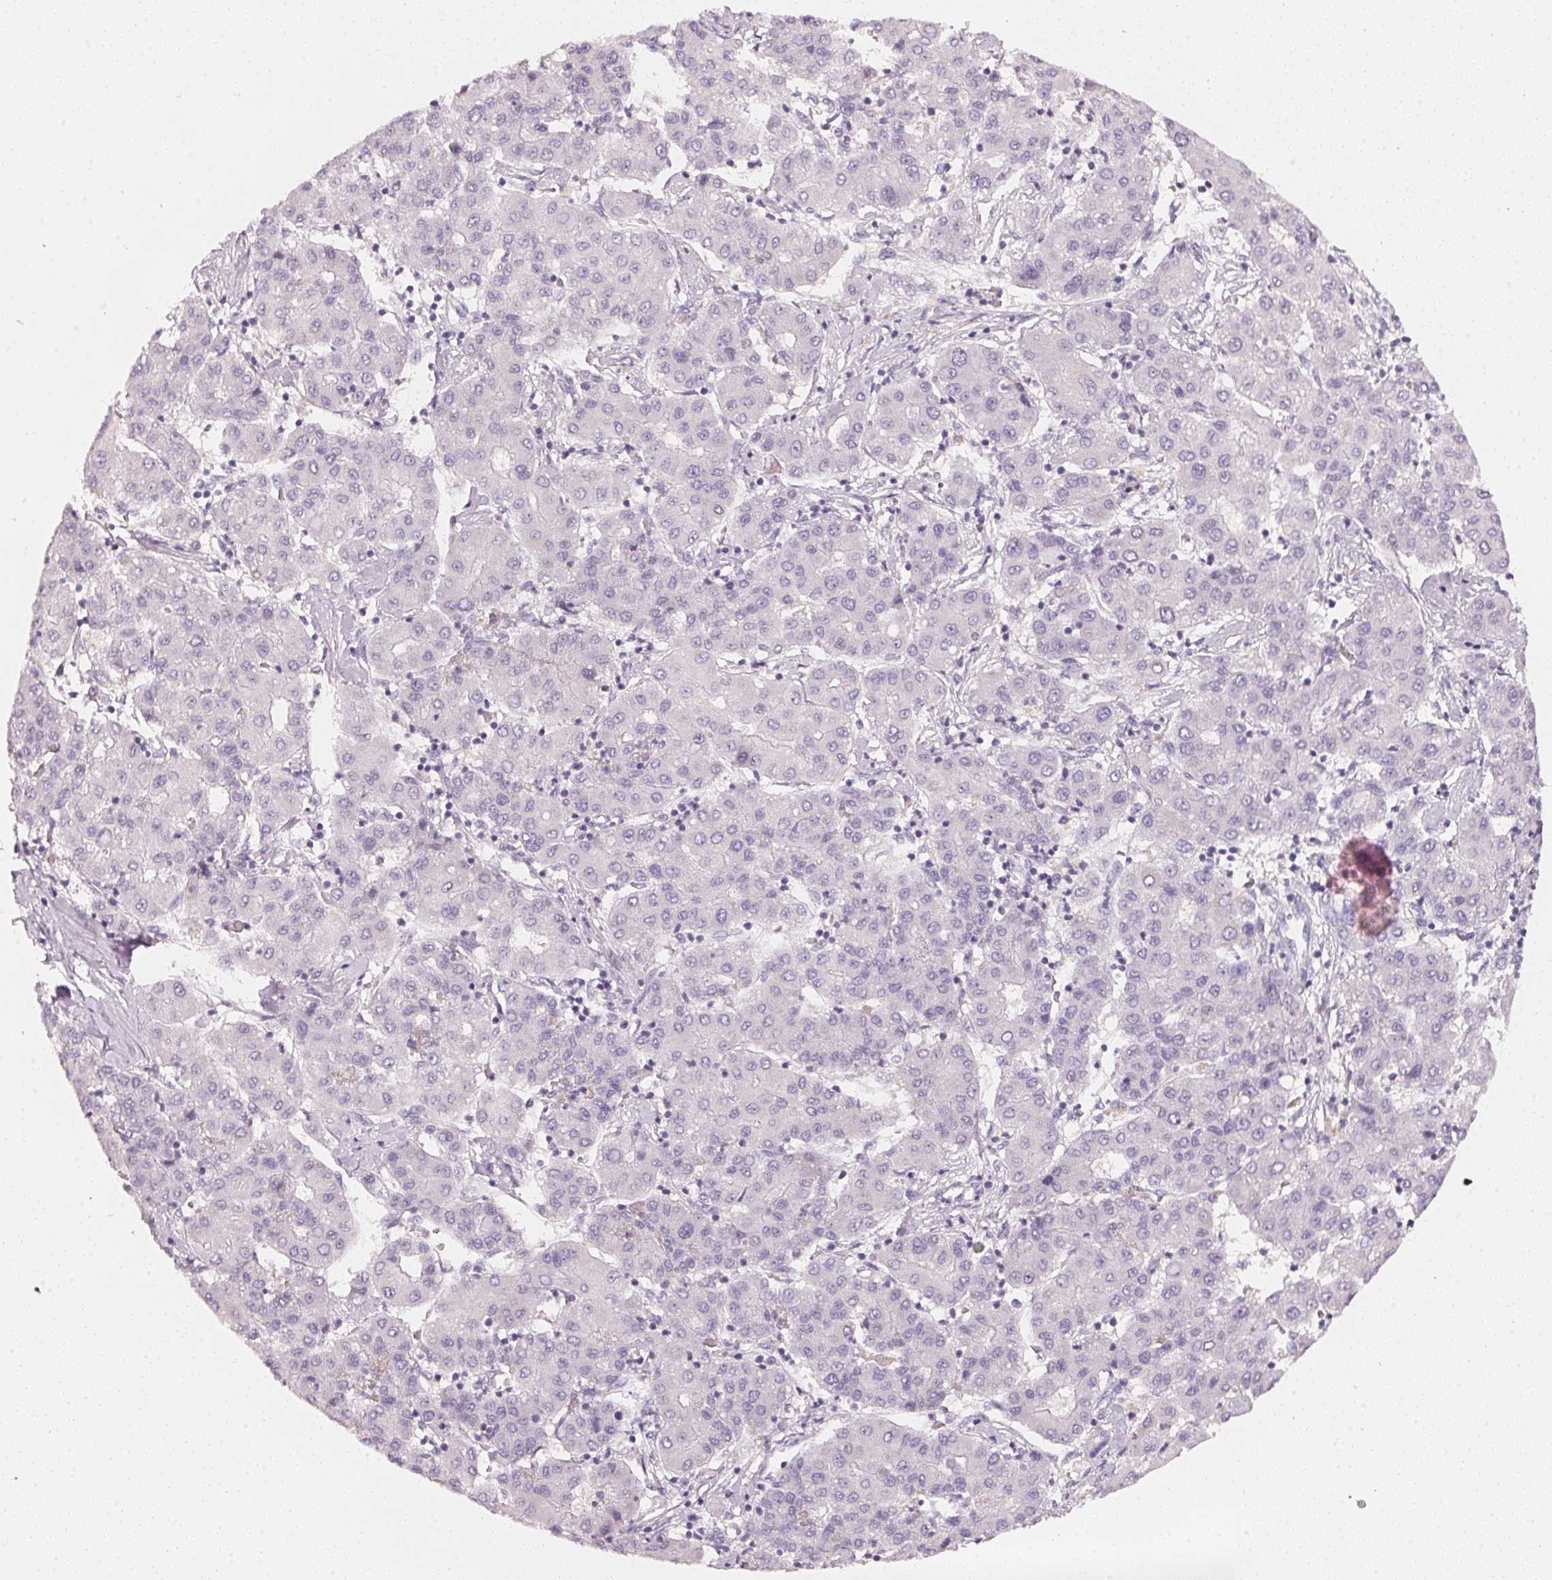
{"staining": {"intensity": "negative", "quantity": "none", "location": "none"}, "tissue": "liver cancer", "cell_type": "Tumor cells", "image_type": "cancer", "snomed": [{"axis": "morphology", "description": "Carcinoma, Hepatocellular, NOS"}, {"axis": "topography", "description": "Liver"}], "caption": "Histopathology image shows no significant protein expression in tumor cells of hepatocellular carcinoma (liver).", "gene": "CFAP276", "patient": {"sex": "male", "age": 65}}